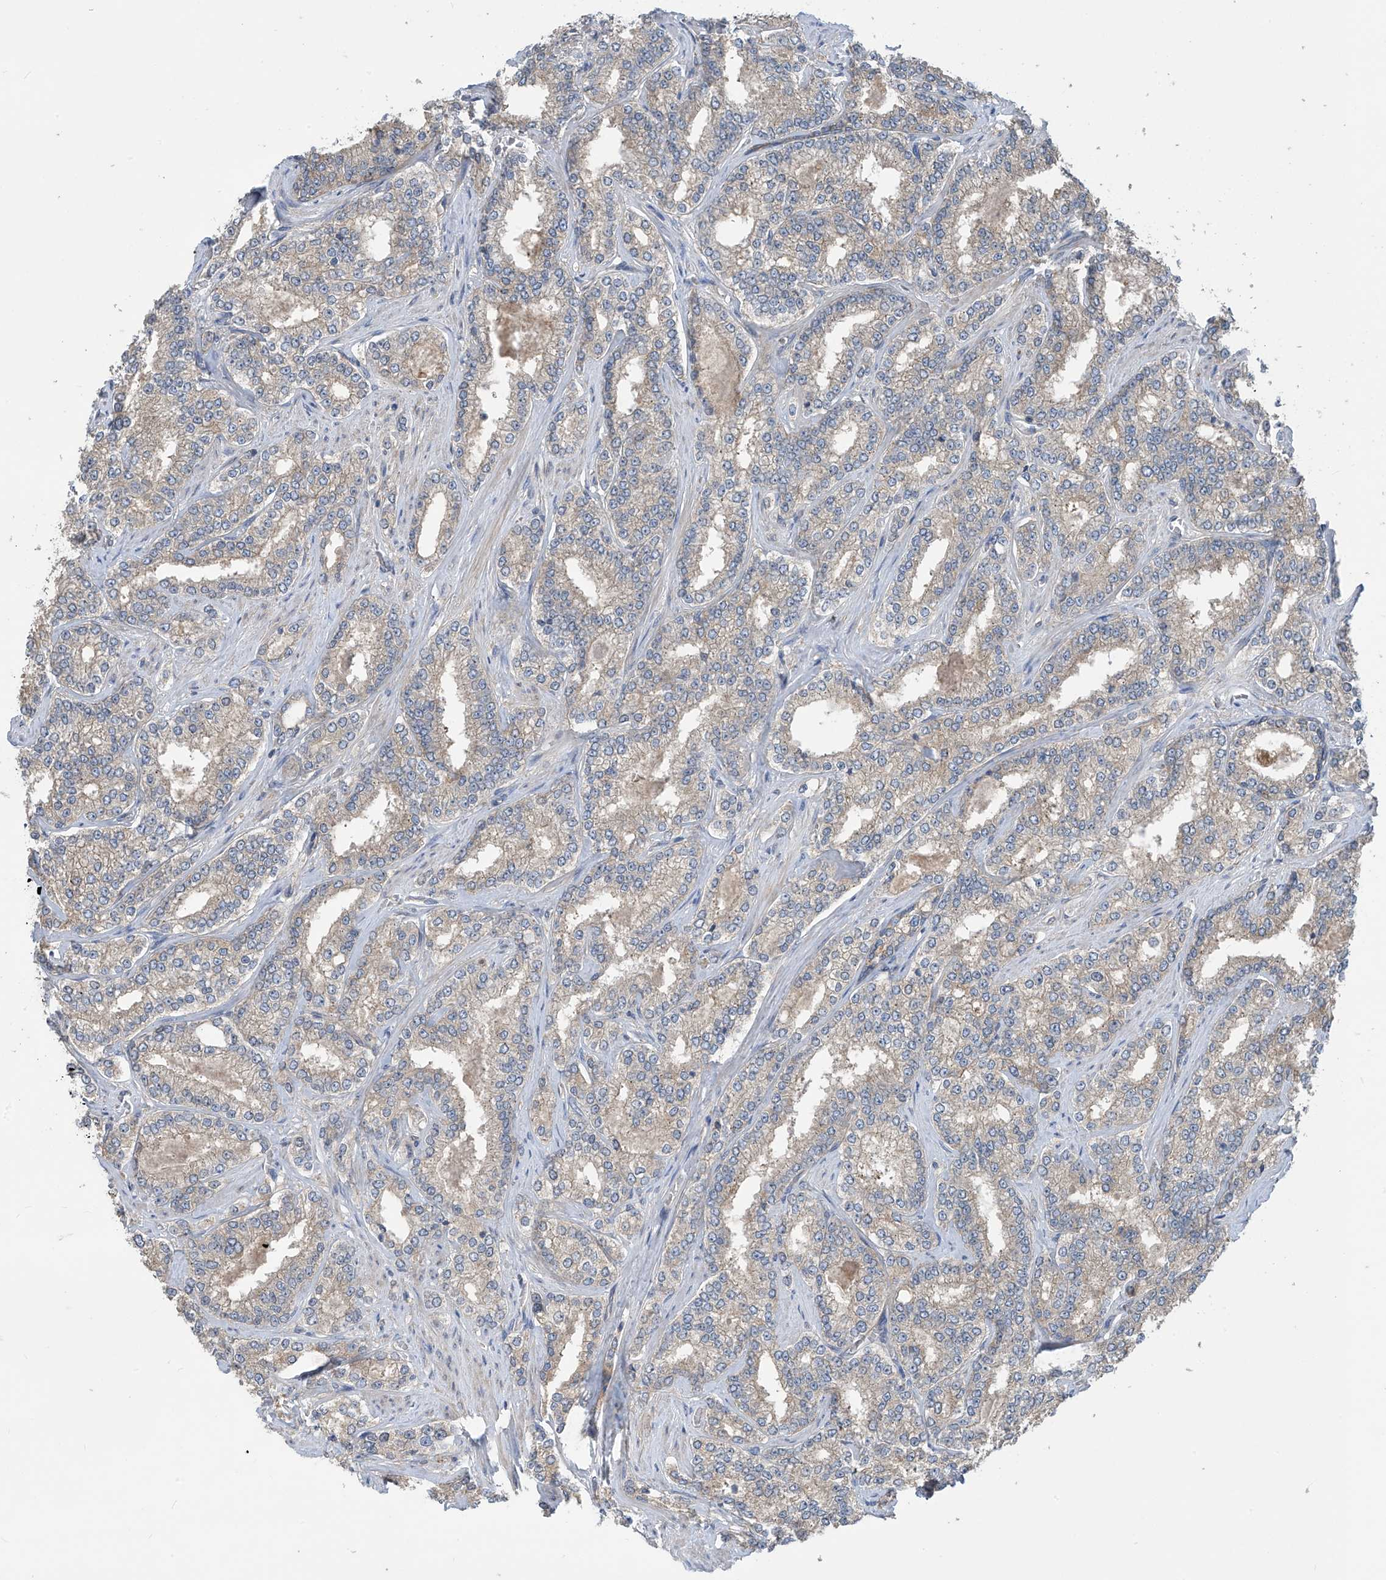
{"staining": {"intensity": "weak", "quantity": "25%-75%", "location": "cytoplasmic/membranous"}, "tissue": "prostate cancer", "cell_type": "Tumor cells", "image_type": "cancer", "snomed": [{"axis": "morphology", "description": "Normal tissue, NOS"}, {"axis": "morphology", "description": "Adenocarcinoma, High grade"}, {"axis": "topography", "description": "Prostate"}], "caption": "There is low levels of weak cytoplasmic/membranous staining in tumor cells of prostate adenocarcinoma (high-grade), as demonstrated by immunohistochemical staining (brown color).", "gene": "PHACTR4", "patient": {"sex": "male", "age": 83}}